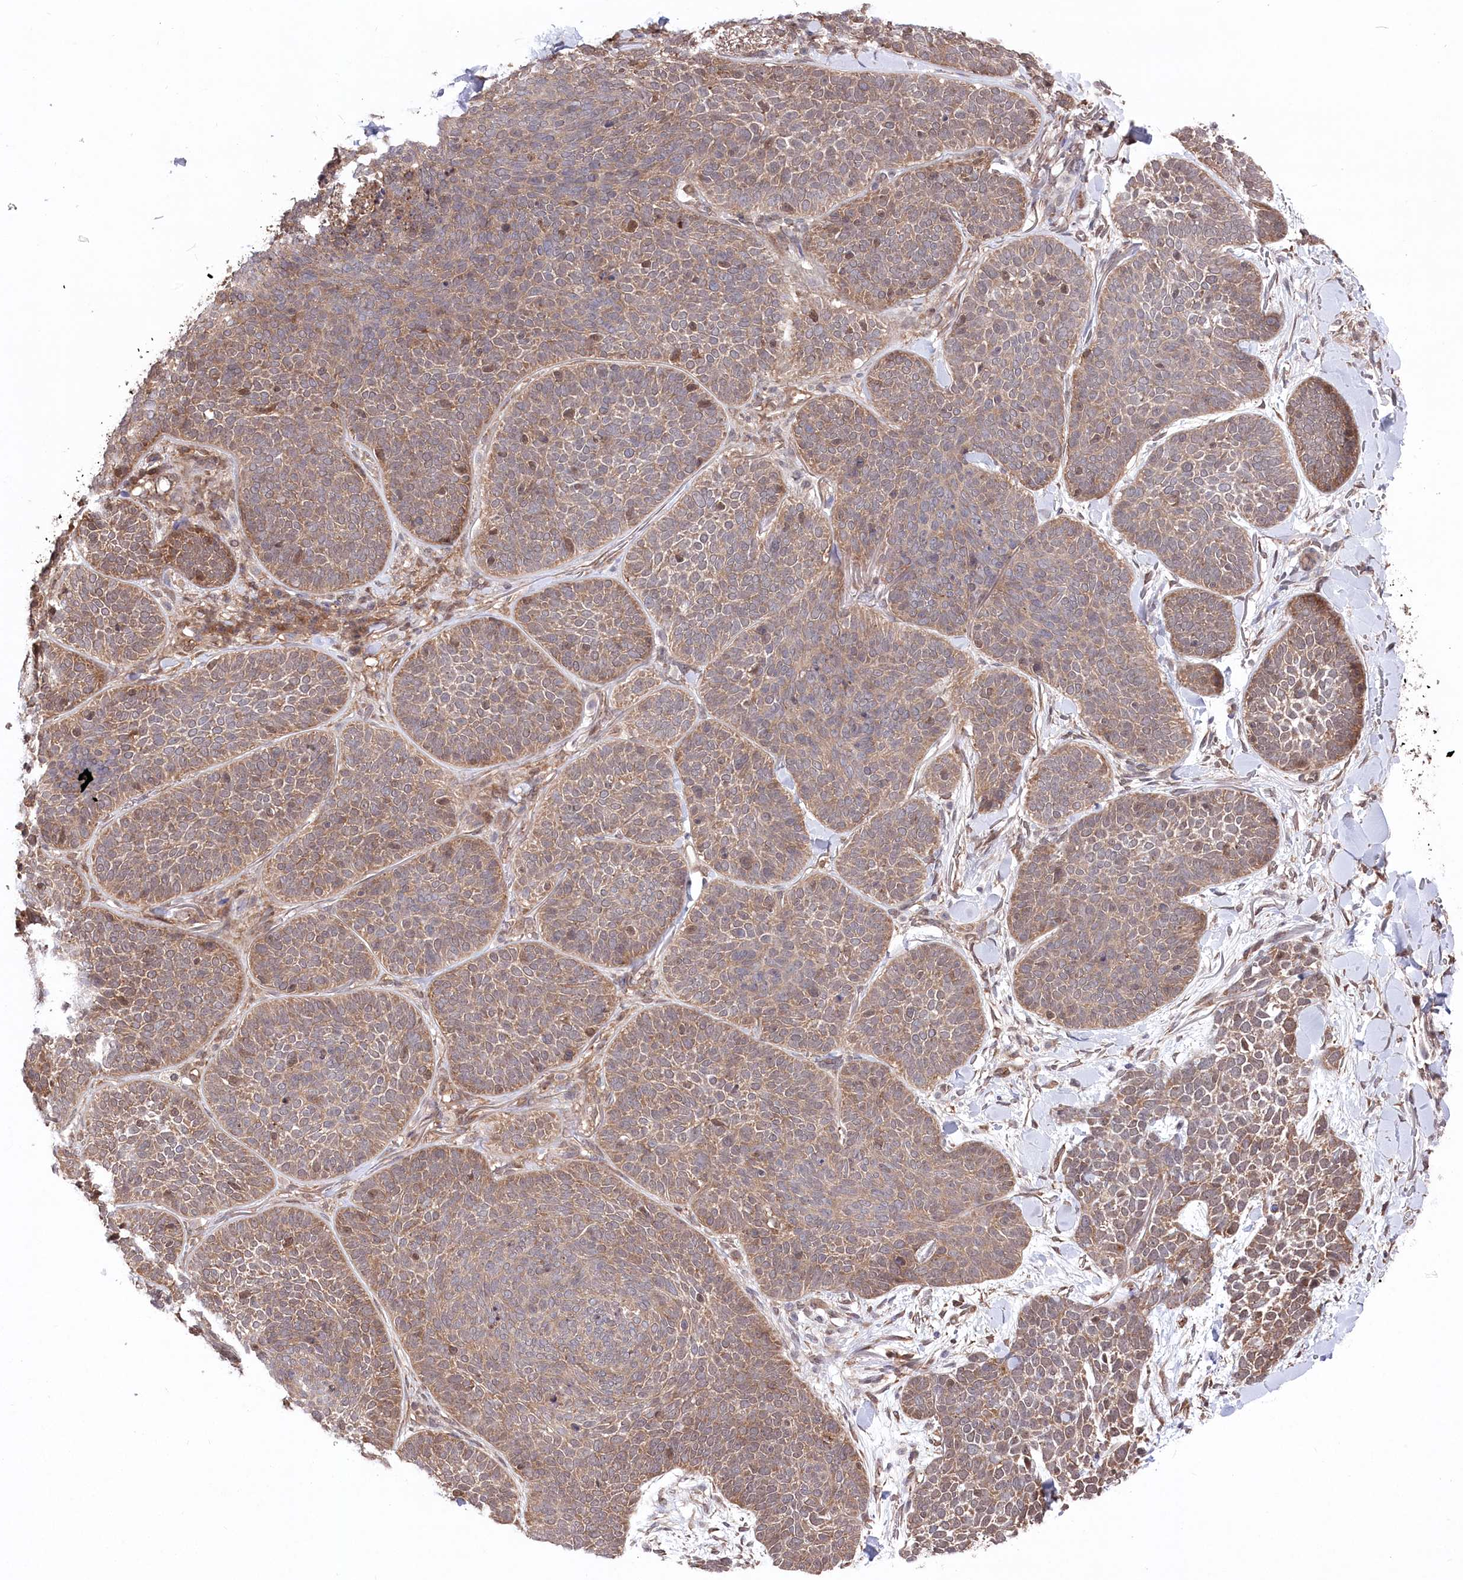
{"staining": {"intensity": "moderate", "quantity": ">75%", "location": "cytoplasmic/membranous"}, "tissue": "skin cancer", "cell_type": "Tumor cells", "image_type": "cancer", "snomed": [{"axis": "morphology", "description": "Basal cell carcinoma"}, {"axis": "topography", "description": "Skin"}], "caption": "The immunohistochemical stain shows moderate cytoplasmic/membranous staining in tumor cells of skin cancer tissue.", "gene": "PSMA1", "patient": {"sex": "male", "age": 85}}